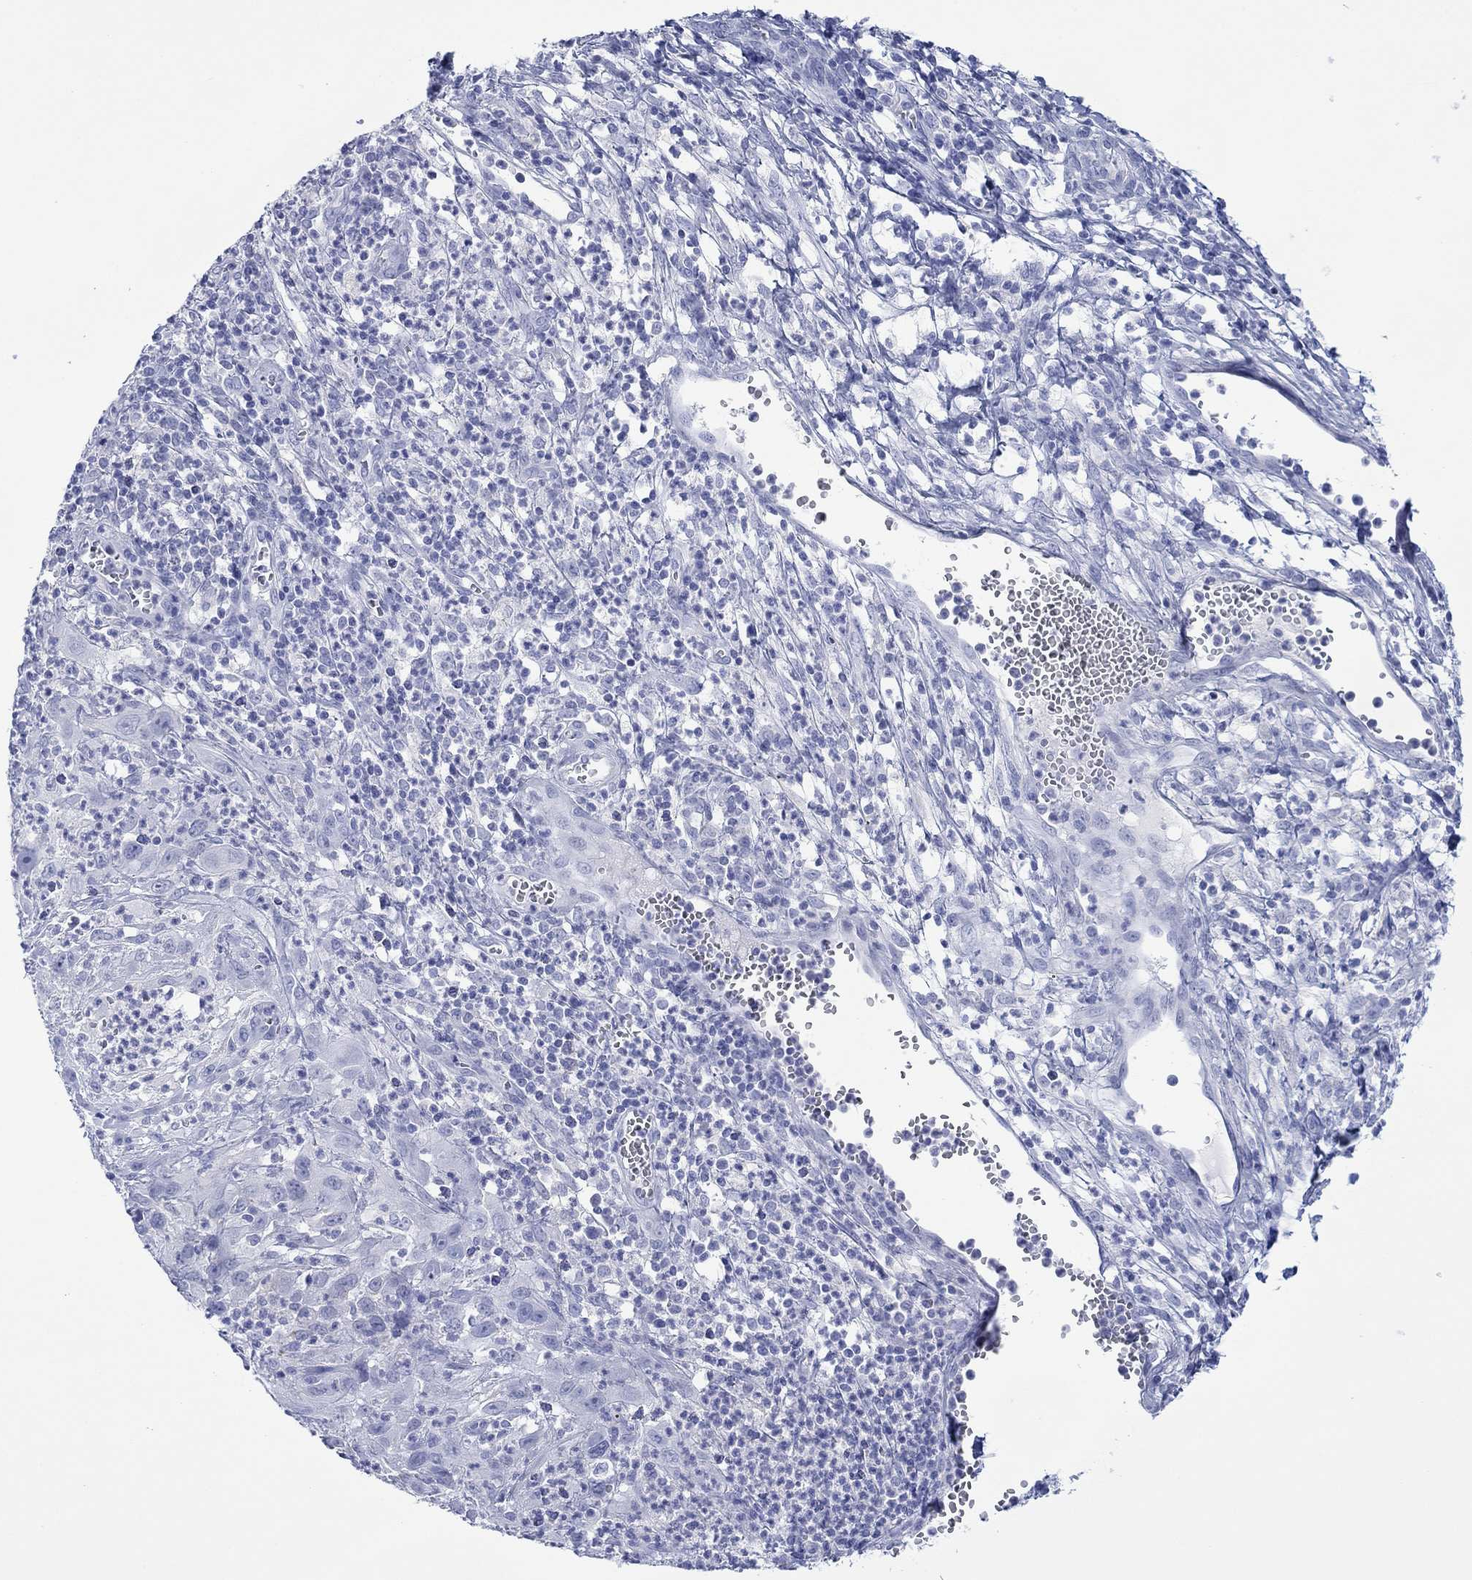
{"staining": {"intensity": "negative", "quantity": "none", "location": "none"}, "tissue": "cervical cancer", "cell_type": "Tumor cells", "image_type": "cancer", "snomed": [{"axis": "morphology", "description": "Squamous cell carcinoma, NOS"}, {"axis": "topography", "description": "Cervix"}], "caption": "Immunohistochemical staining of cervical squamous cell carcinoma exhibits no significant expression in tumor cells.", "gene": "MLANA", "patient": {"sex": "female", "age": 32}}